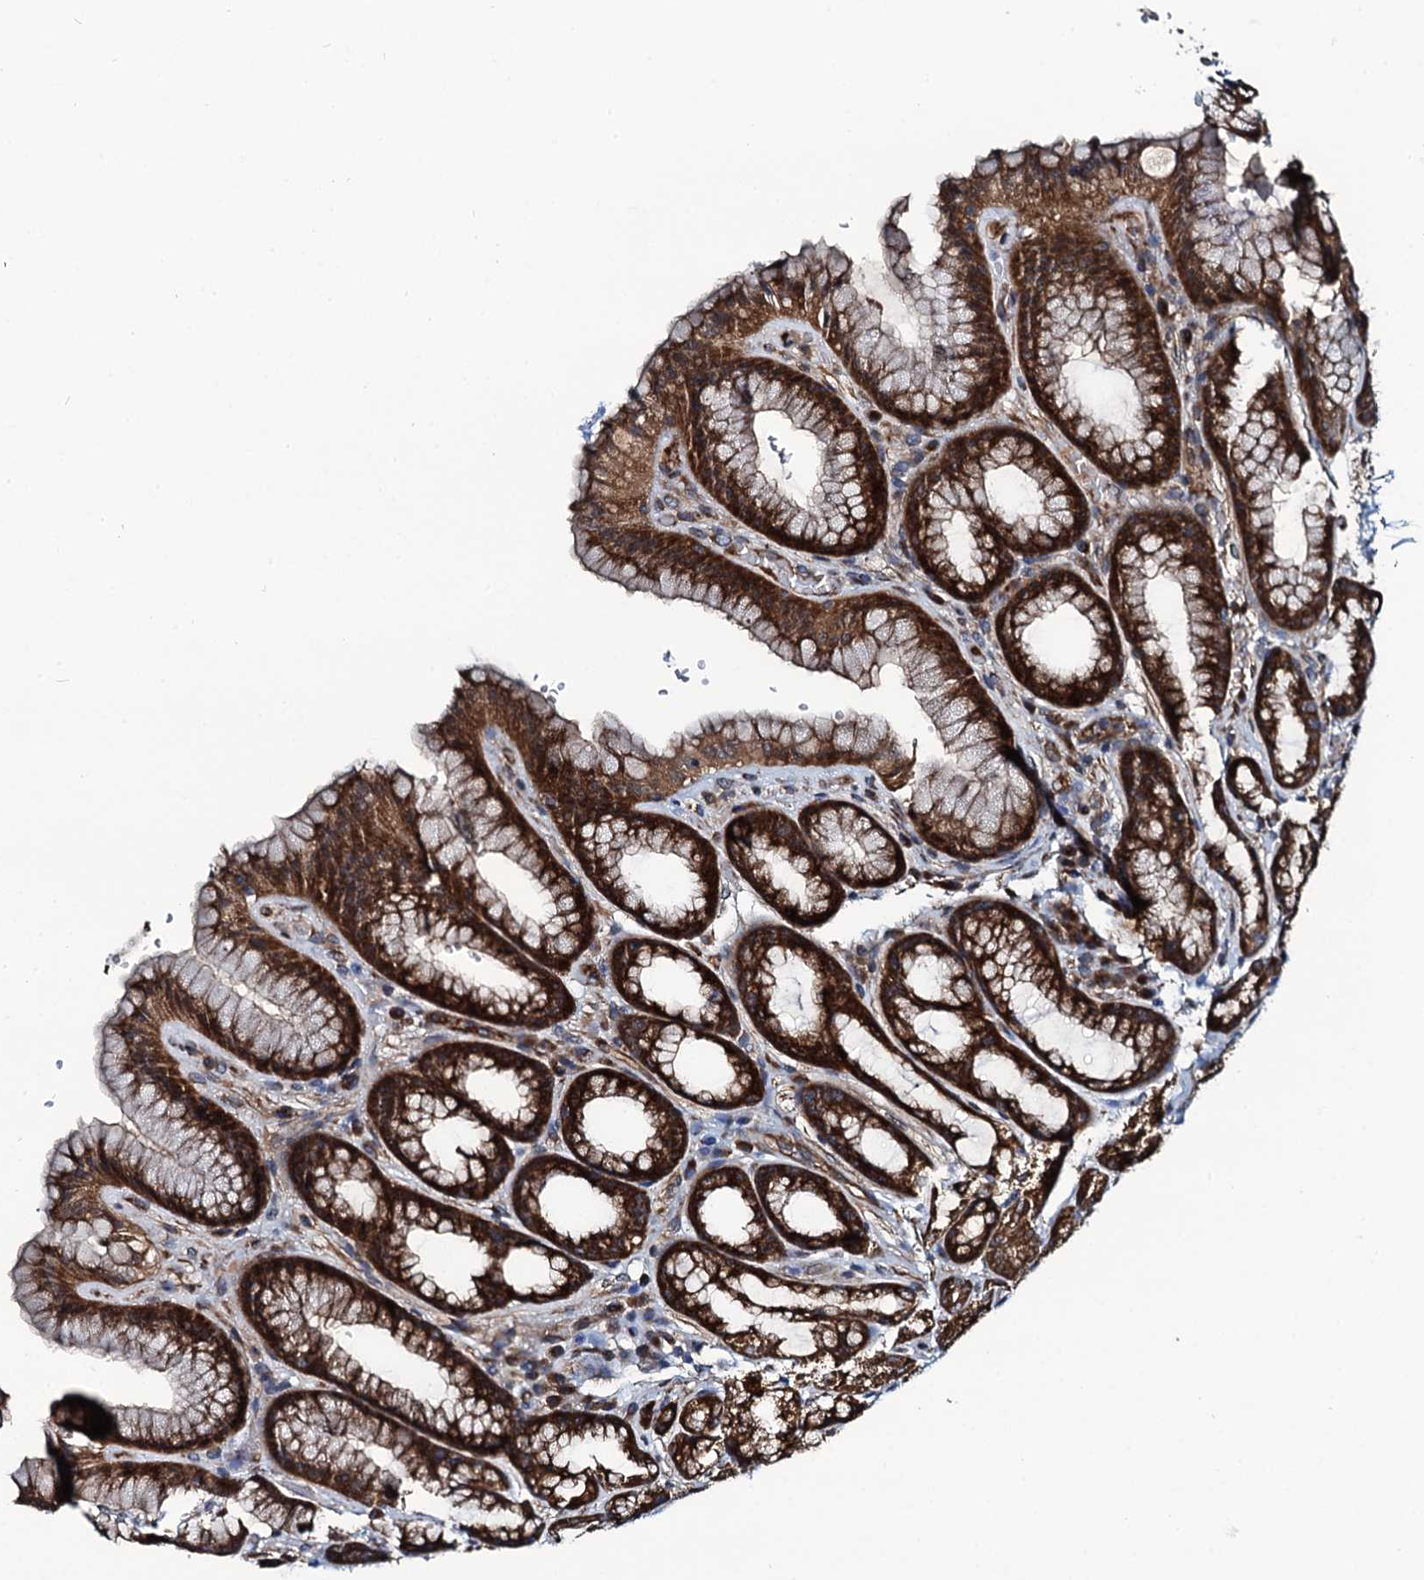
{"staining": {"intensity": "strong", "quantity": ">75%", "location": "cytoplasmic/membranous"}, "tissue": "stomach", "cell_type": "Glandular cells", "image_type": "normal", "snomed": [{"axis": "morphology", "description": "Normal tissue, NOS"}, {"axis": "morphology", "description": "Adenocarcinoma, NOS"}, {"axis": "topography", "description": "Stomach"}], "caption": "Human stomach stained for a protein (brown) shows strong cytoplasmic/membranous positive expression in about >75% of glandular cells.", "gene": "NEK1", "patient": {"sex": "male", "age": 57}}